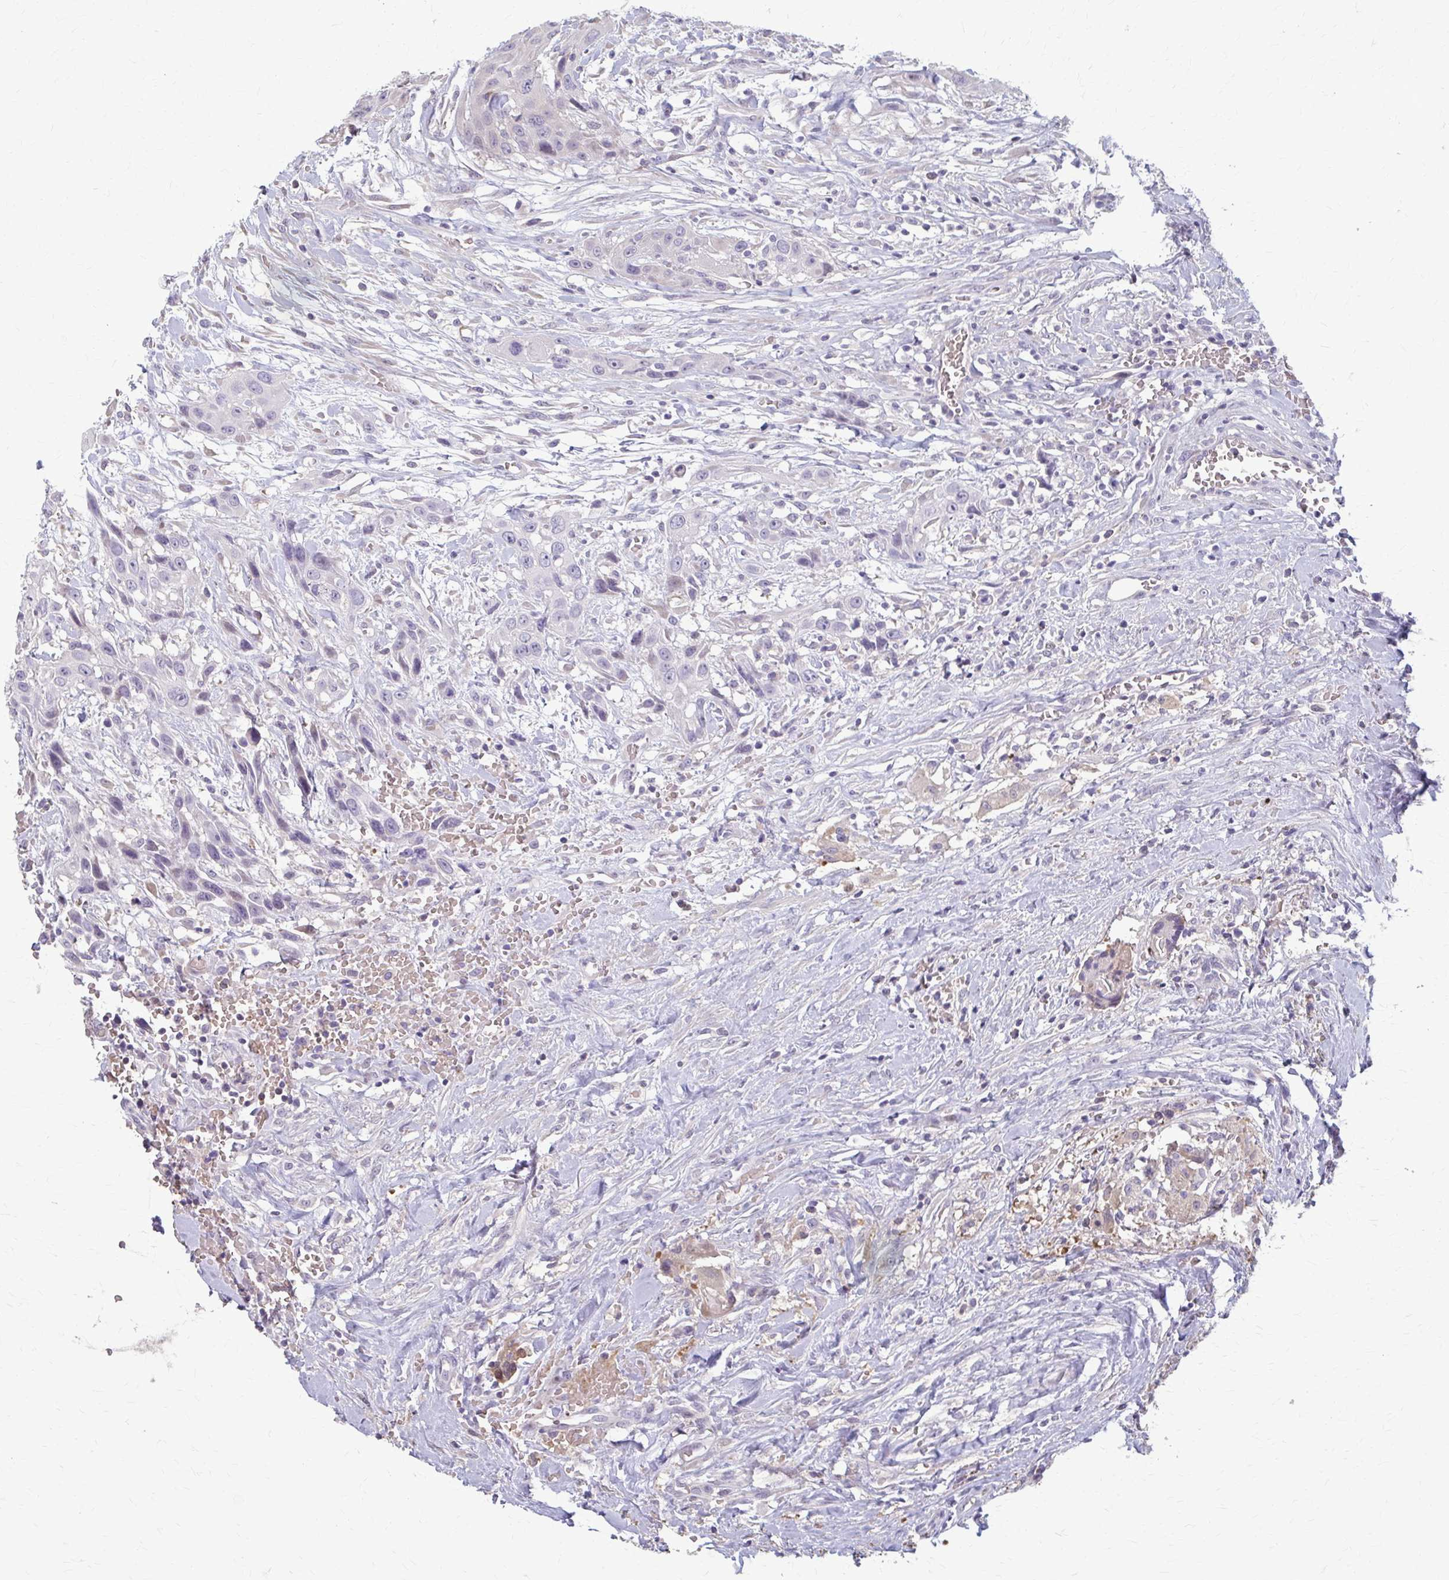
{"staining": {"intensity": "negative", "quantity": "none", "location": "none"}, "tissue": "head and neck cancer", "cell_type": "Tumor cells", "image_type": "cancer", "snomed": [{"axis": "morphology", "description": "Squamous cell carcinoma, NOS"}, {"axis": "topography", "description": "Head-Neck"}], "caption": "Head and neck cancer was stained to show a protein in brown. There is no significant expression in tumor cells.", "gene": "ZNF34", "patient": {"sex": "male", "age": 81}}